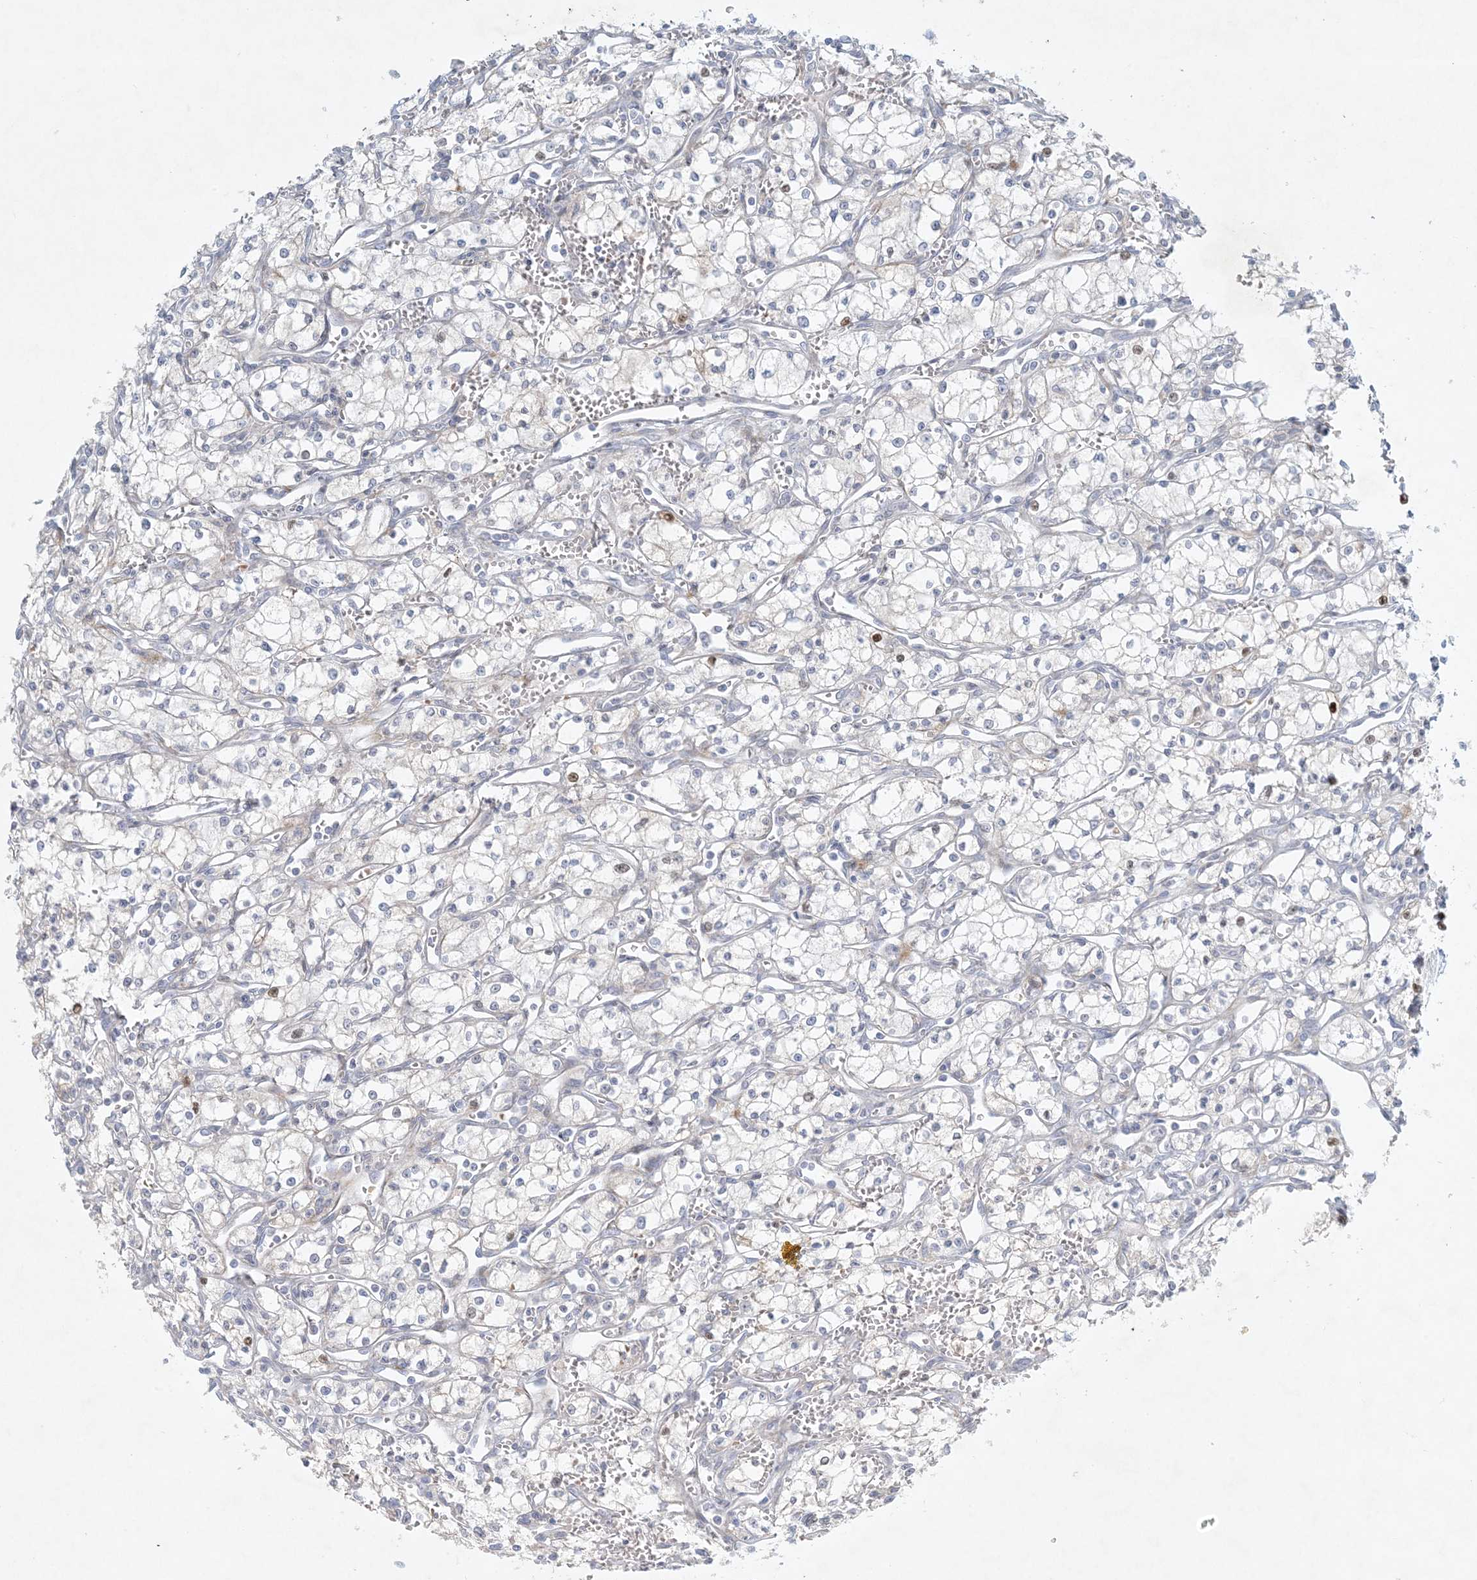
{"staining": {"intensity": "negative", "quantity": "none", "location": "none"}, "tissue": "renal cancer", "cell_type": "Tumor cells", "image_type": "cancer", "snomed": [{"axis": "morphology", "description": "Adenocarcinoma, NOS"}, {"axis": "topography", "description": "Kidney"}], "caption": "An image of renal cancer (adenocarcinoma) stained for a protein displays no brown staining in tumor cells.", "gene": "ZNF385D", "patient": {"sex": "male", "age": 59}}